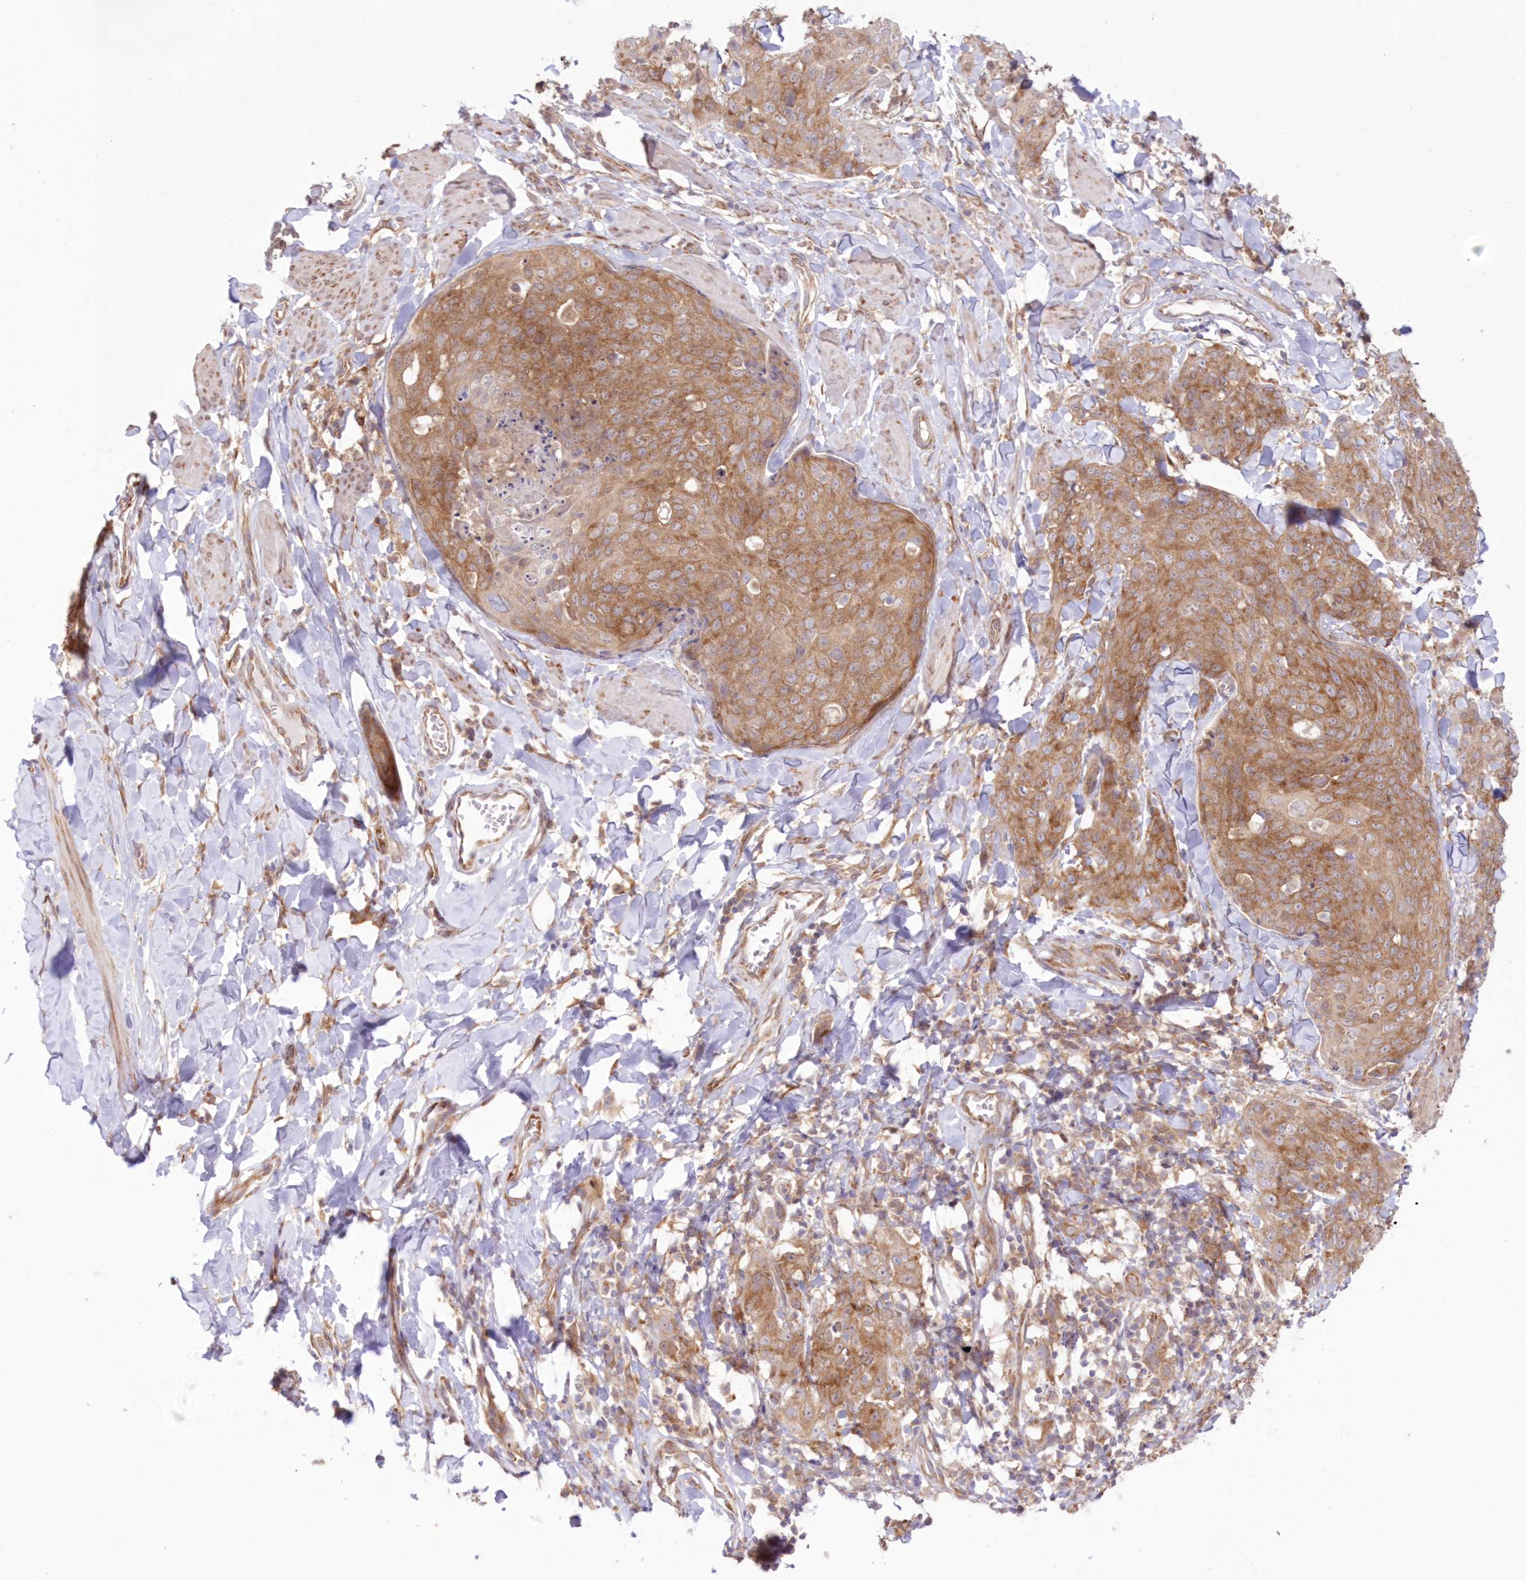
{"staining": {"intensity": "moderate", "quantity": ">75%", "location": "cytoplasmic/membranous"}, "tissue": "skin cancer", "cell_type": "Tumor cells", "image_type": "cancer", "snomed": [{"axis": "morphology", "description": "Squamous cell carcinoma, NOS"}, {"axis": "topography", "description": "Skin"}, {"axis": "topography", "description": "Vulva"}], "caption": "Immunohistochemical staining of skin cancer shows moderate cytoplasmic/membranous protein staining in about >75% of tumor cells.", "gene": "RNPEP", "patient": {"sex": "female", "age": 85}}